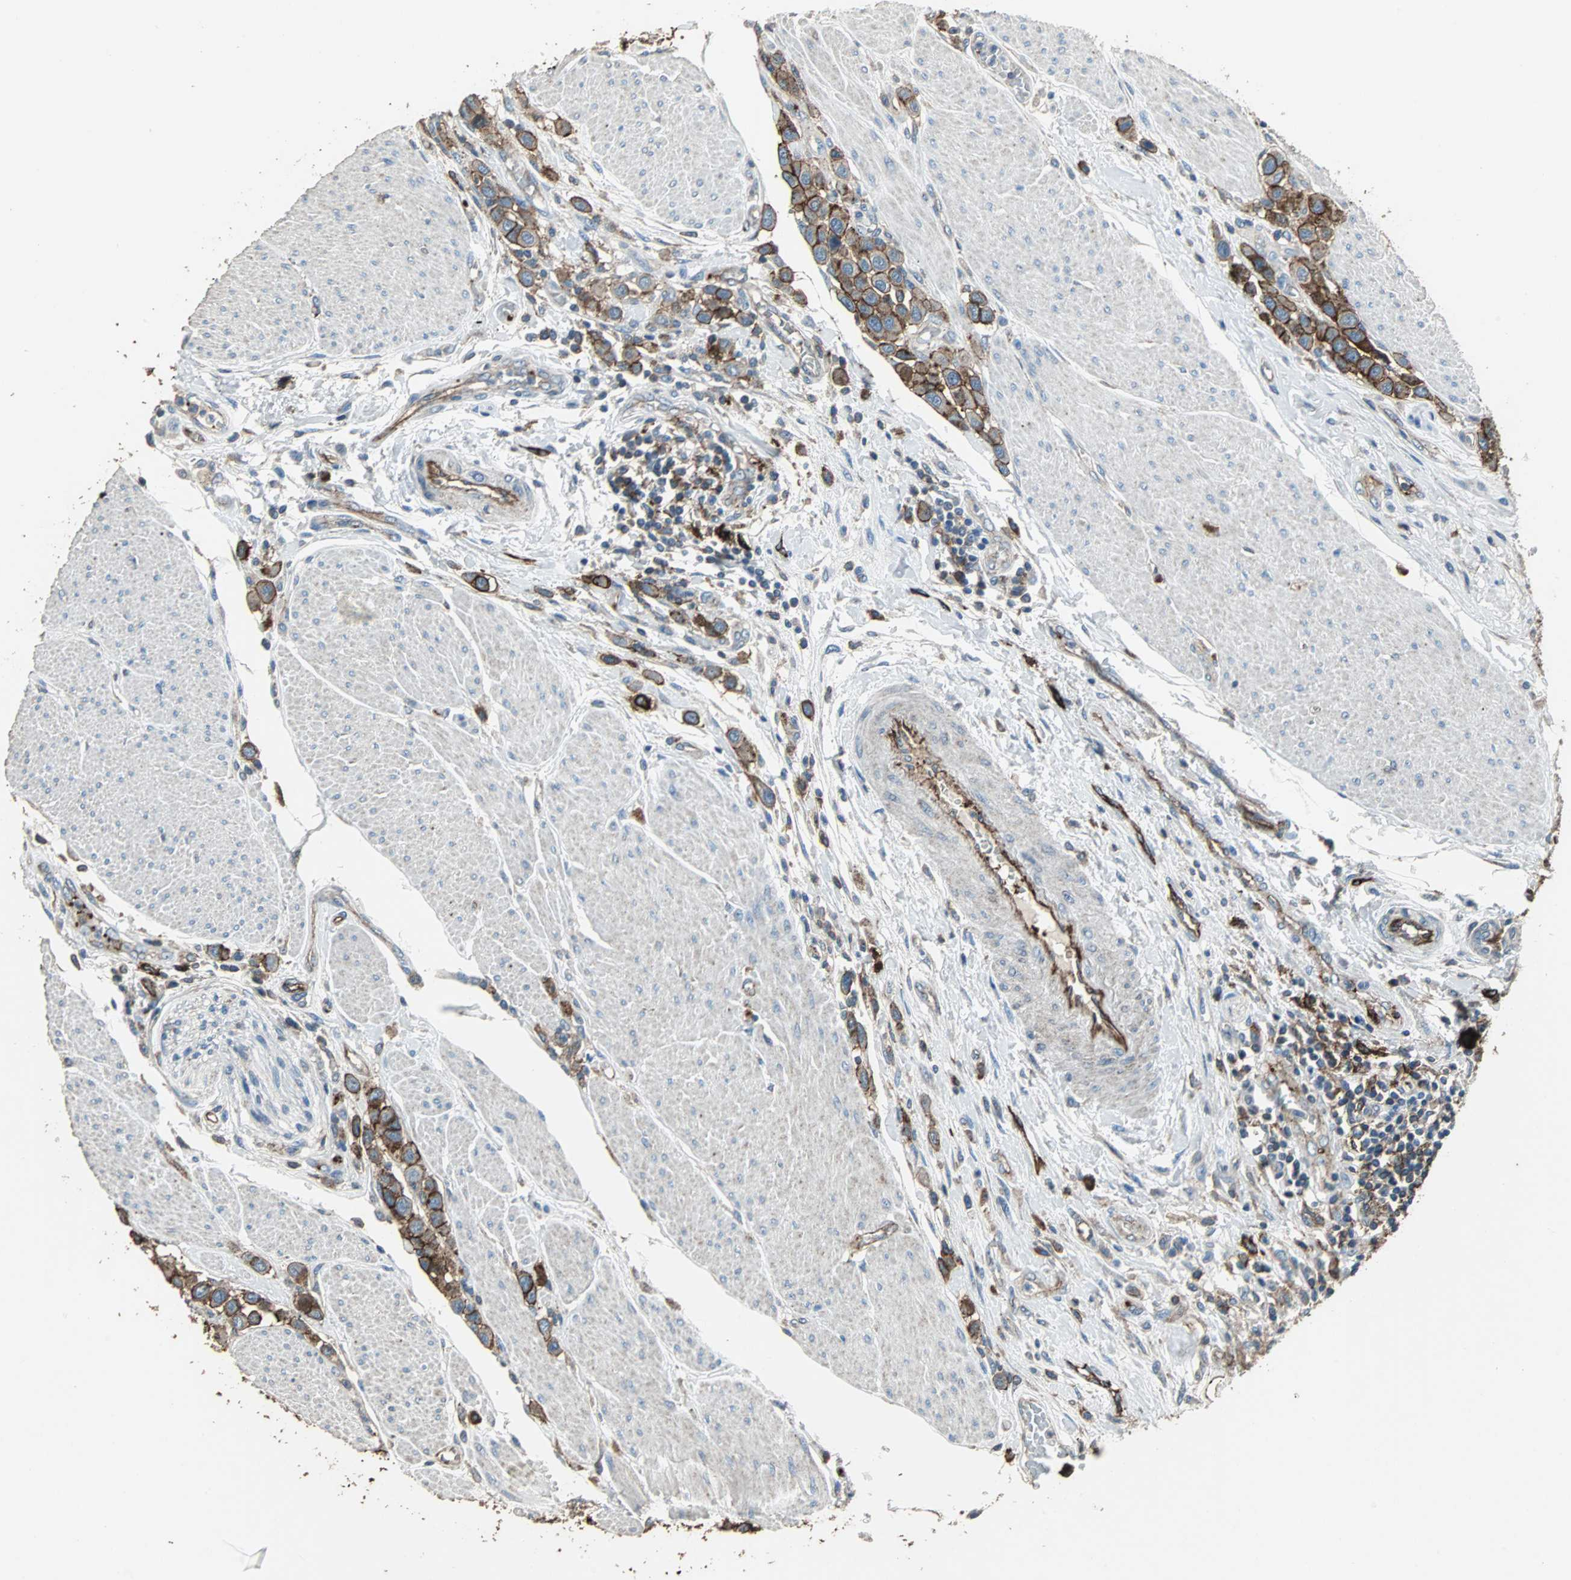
{"staining": {"intensity": "moderate", "quantity": ">75%", "location": "cytoplasmic/membranous"}, "tissue": "urothelial cancer", "cell_type": "Tumor cells", "image_type": "cancer", "snomed": [{"axis": "morphology", "description": "Urothelial carcinoma, High grade"}, {"axis": "topography", "description": "Urinary bladder"}], "caption": "Protein expression analysis of urothelial cancer shows moderate cytoplasmic/membranous positivity in about >75% of tumor cells.", "gene": "F11R", "patient": {"sex": "male", "age": 50}}